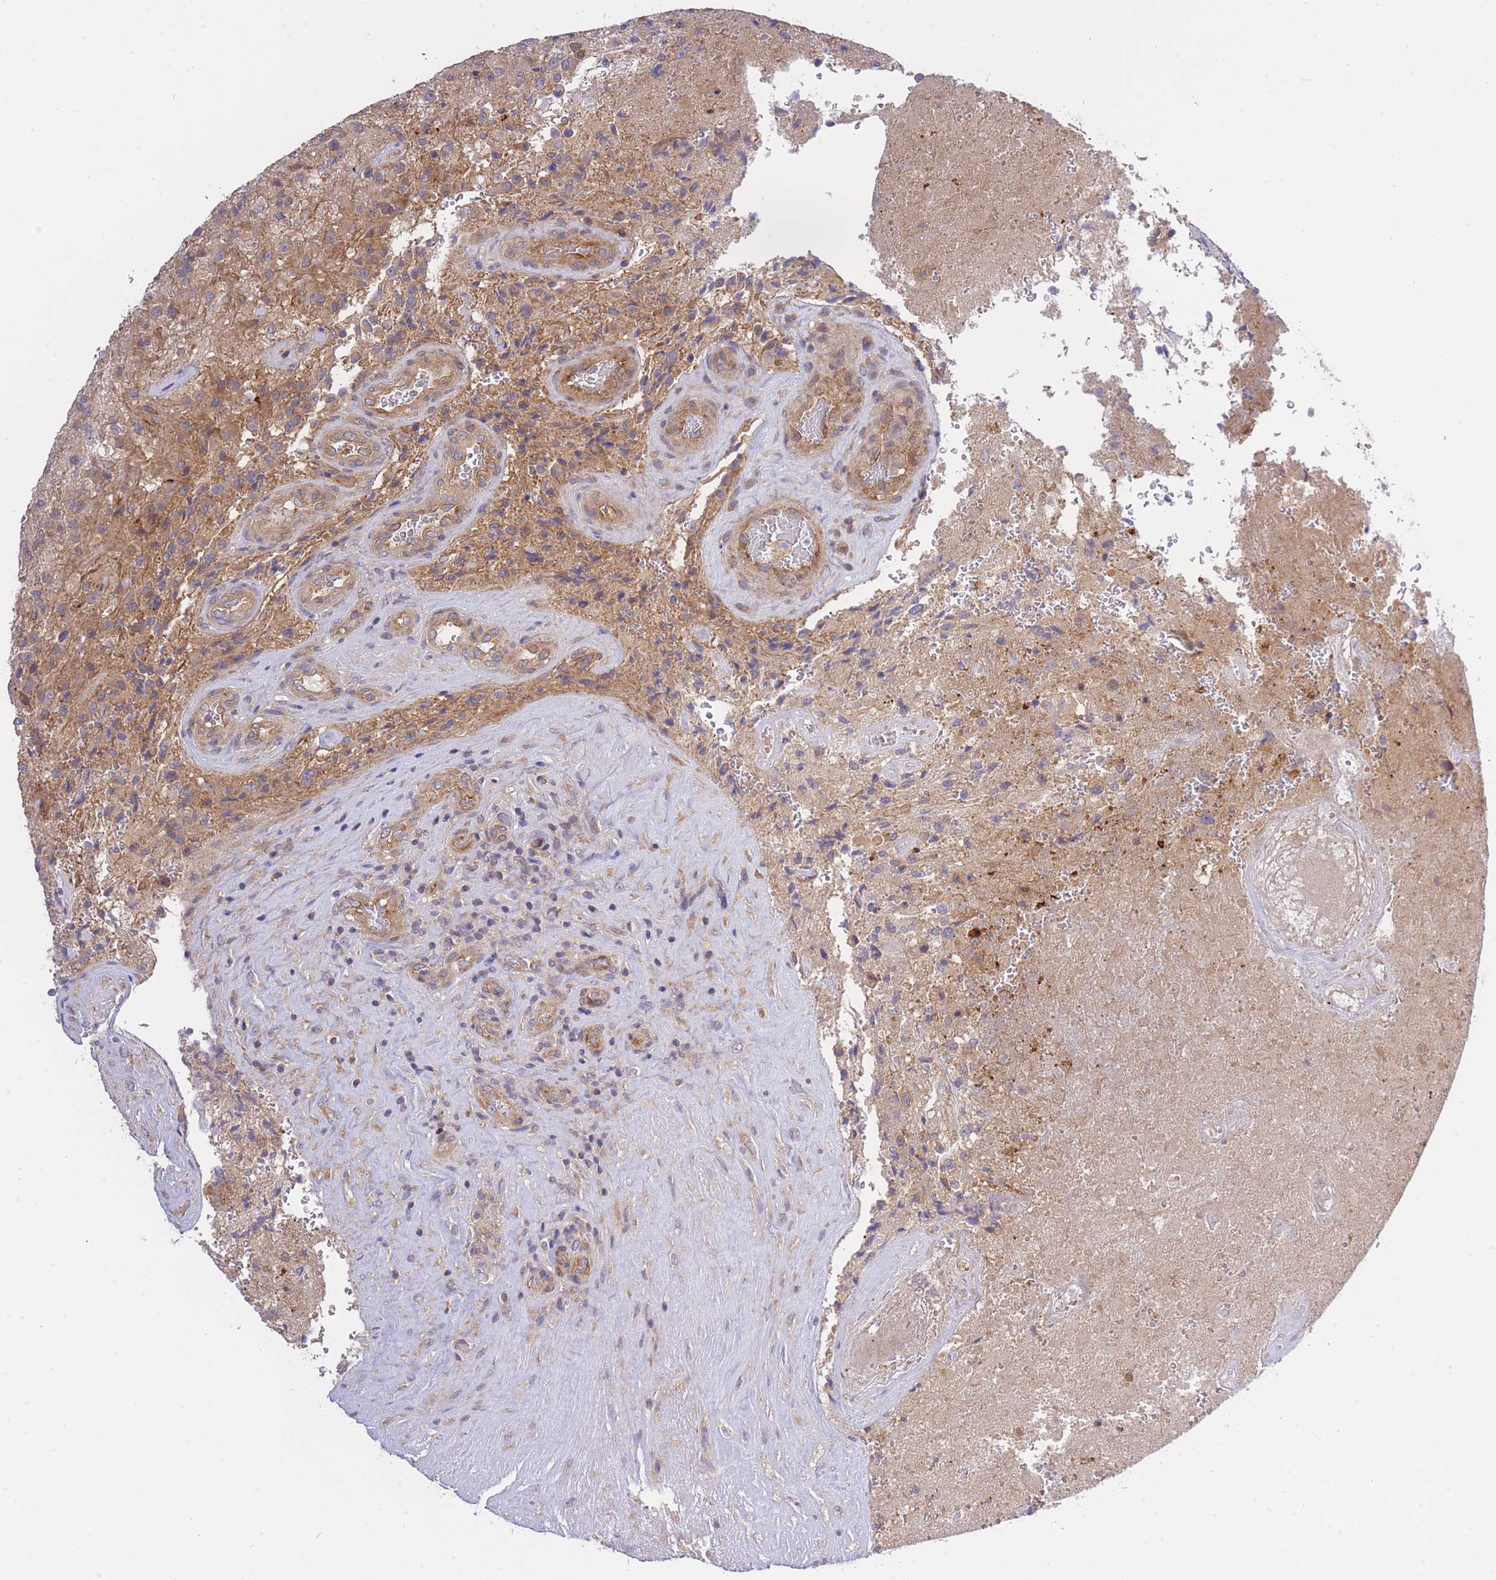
{"staining": {"intensity": "weak", "quantity": ">75%", "location": "cytoplasmic/membranous"}, "tissue": "glioma", "cell_type": "Tumor cells", "image_type": "cancer", "snomed": [{"axis": "morphology", "description": "Normal tissue, NOS"}, {"axis": "morphology", "description": "Glioma, malignant, High grade"}, {"axis": "topography", "description": "Cerebral cortex"}], "caption": "A brown stain labels weak cytoplasmic/membranous positivity of a protein in malignant glioma (high-grade) tumor cells.", "gene": "EIF2B2", "patient": {"sex": "male", "age": 56}}